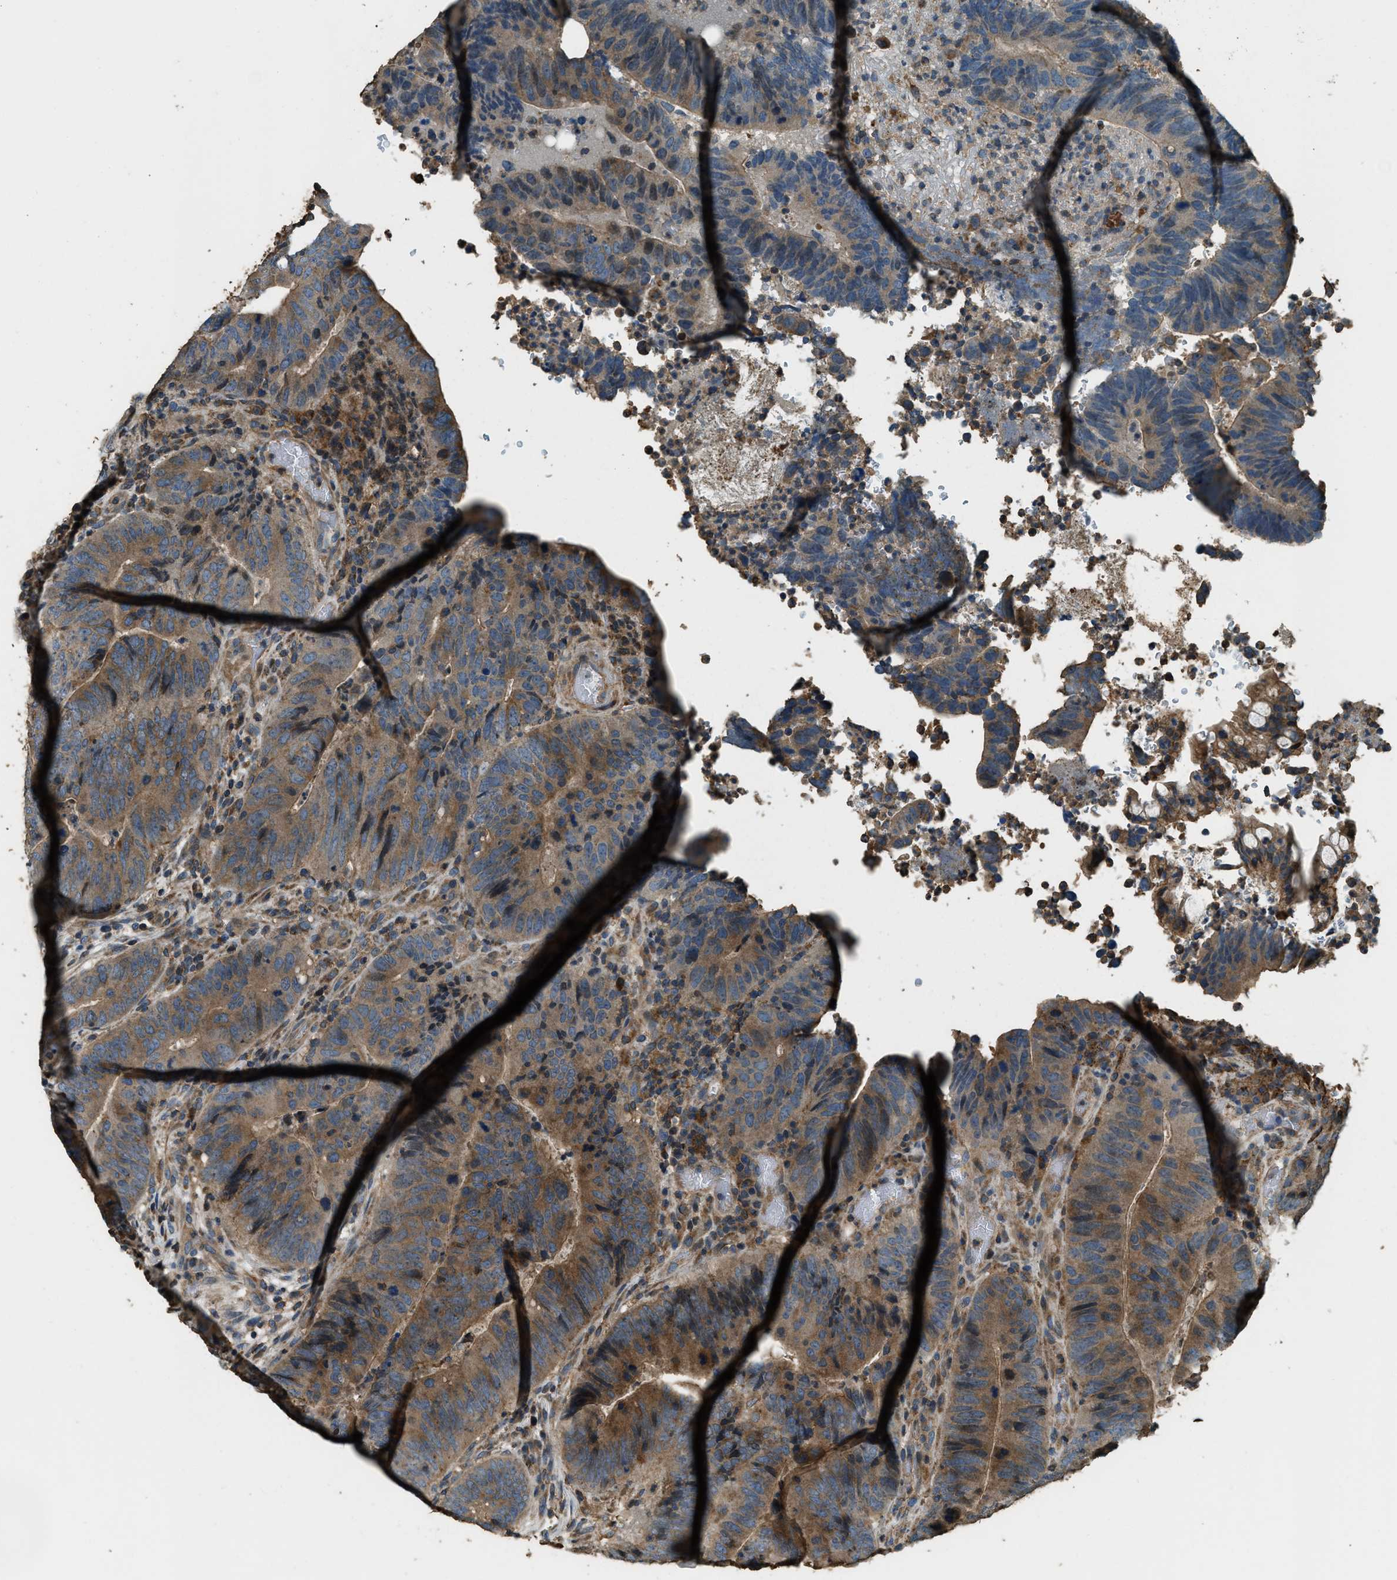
{"staining": {"intensity": "moderate", "quantity": ">75%", "location": "cytoplasmic/membranous"}, "tissue": "colorectal cancer", "cell_type": "Tumor cells", "image_type": "cancer", "snomed": [{"axis": "morphology", "description": "Adenocarcinoma, NOS"}, {"axis": "topography", "description": "Colon"}], "caption": "Moderate cytoplasmic/membranous staining is identified in approximately >75% of tumor cells in colorectal cancer.", "gene": "ERGIC1", "patient": {"sex": "male", "age": 56}}